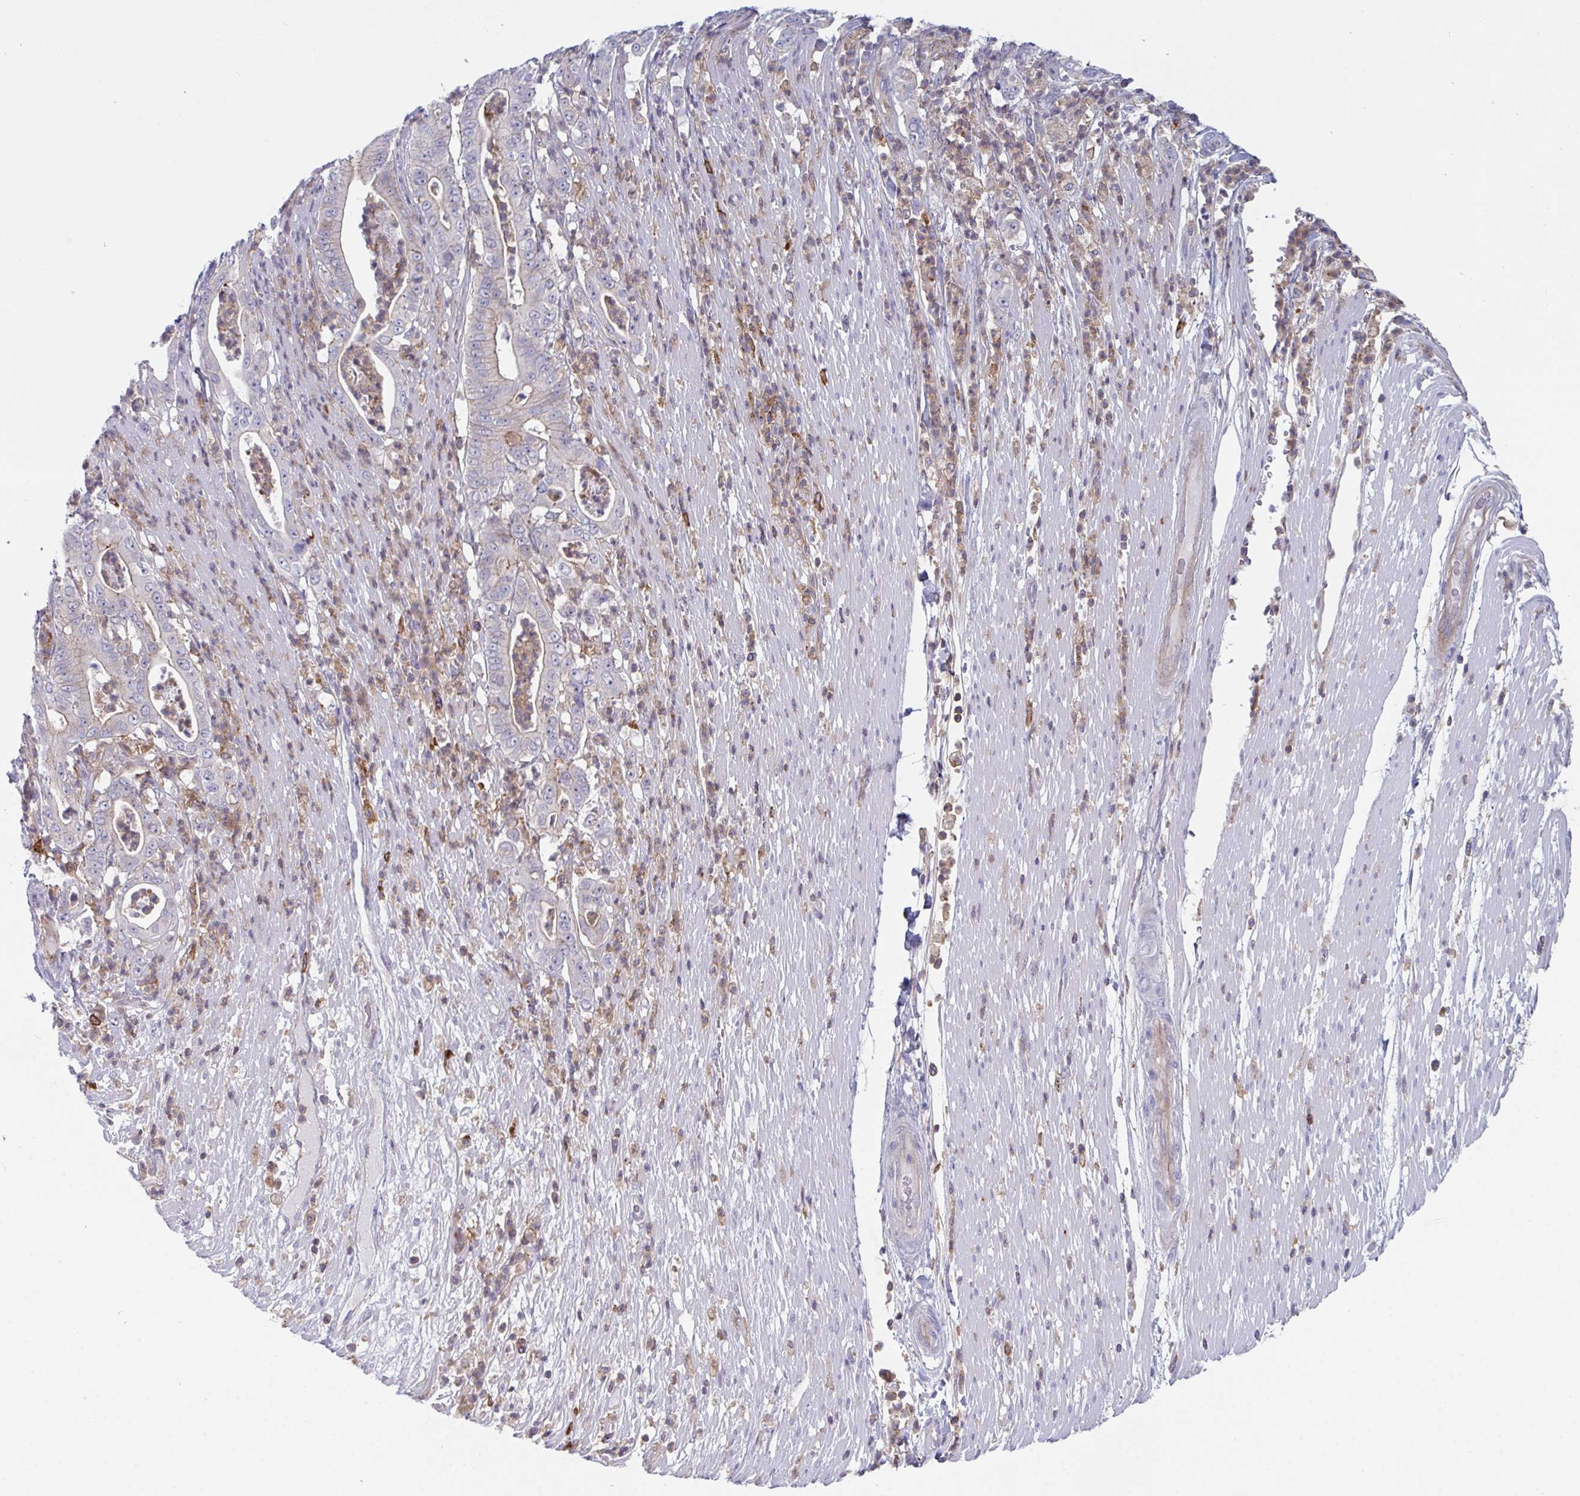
{"staining": {"intensity": "moderate", "quantity": "<25%", "location": "cytoplasmic/membranous"}, "tissue": "pancreatic cancer", "cell_type": "Tumor cells", "image_type": "cancer", "snomed": [{"axis": "morphology", "description": "Adenocarcinoma, NOS"}, {"axis": "topography", "description": "Pancreas"}], "caption": "Immunohistochemical staining of pancreatic adenocarcinoma reveals low levels of moderate cytoplasmic/membranous protein expression in about <25% of tumor cells. The staining is performed using DAB brown chromogen to label protein expression. The nuclei are counter-stained blue using hematoxylin.", "gene": "DISP2", "patient": {"sex": "male", "age": 71}}